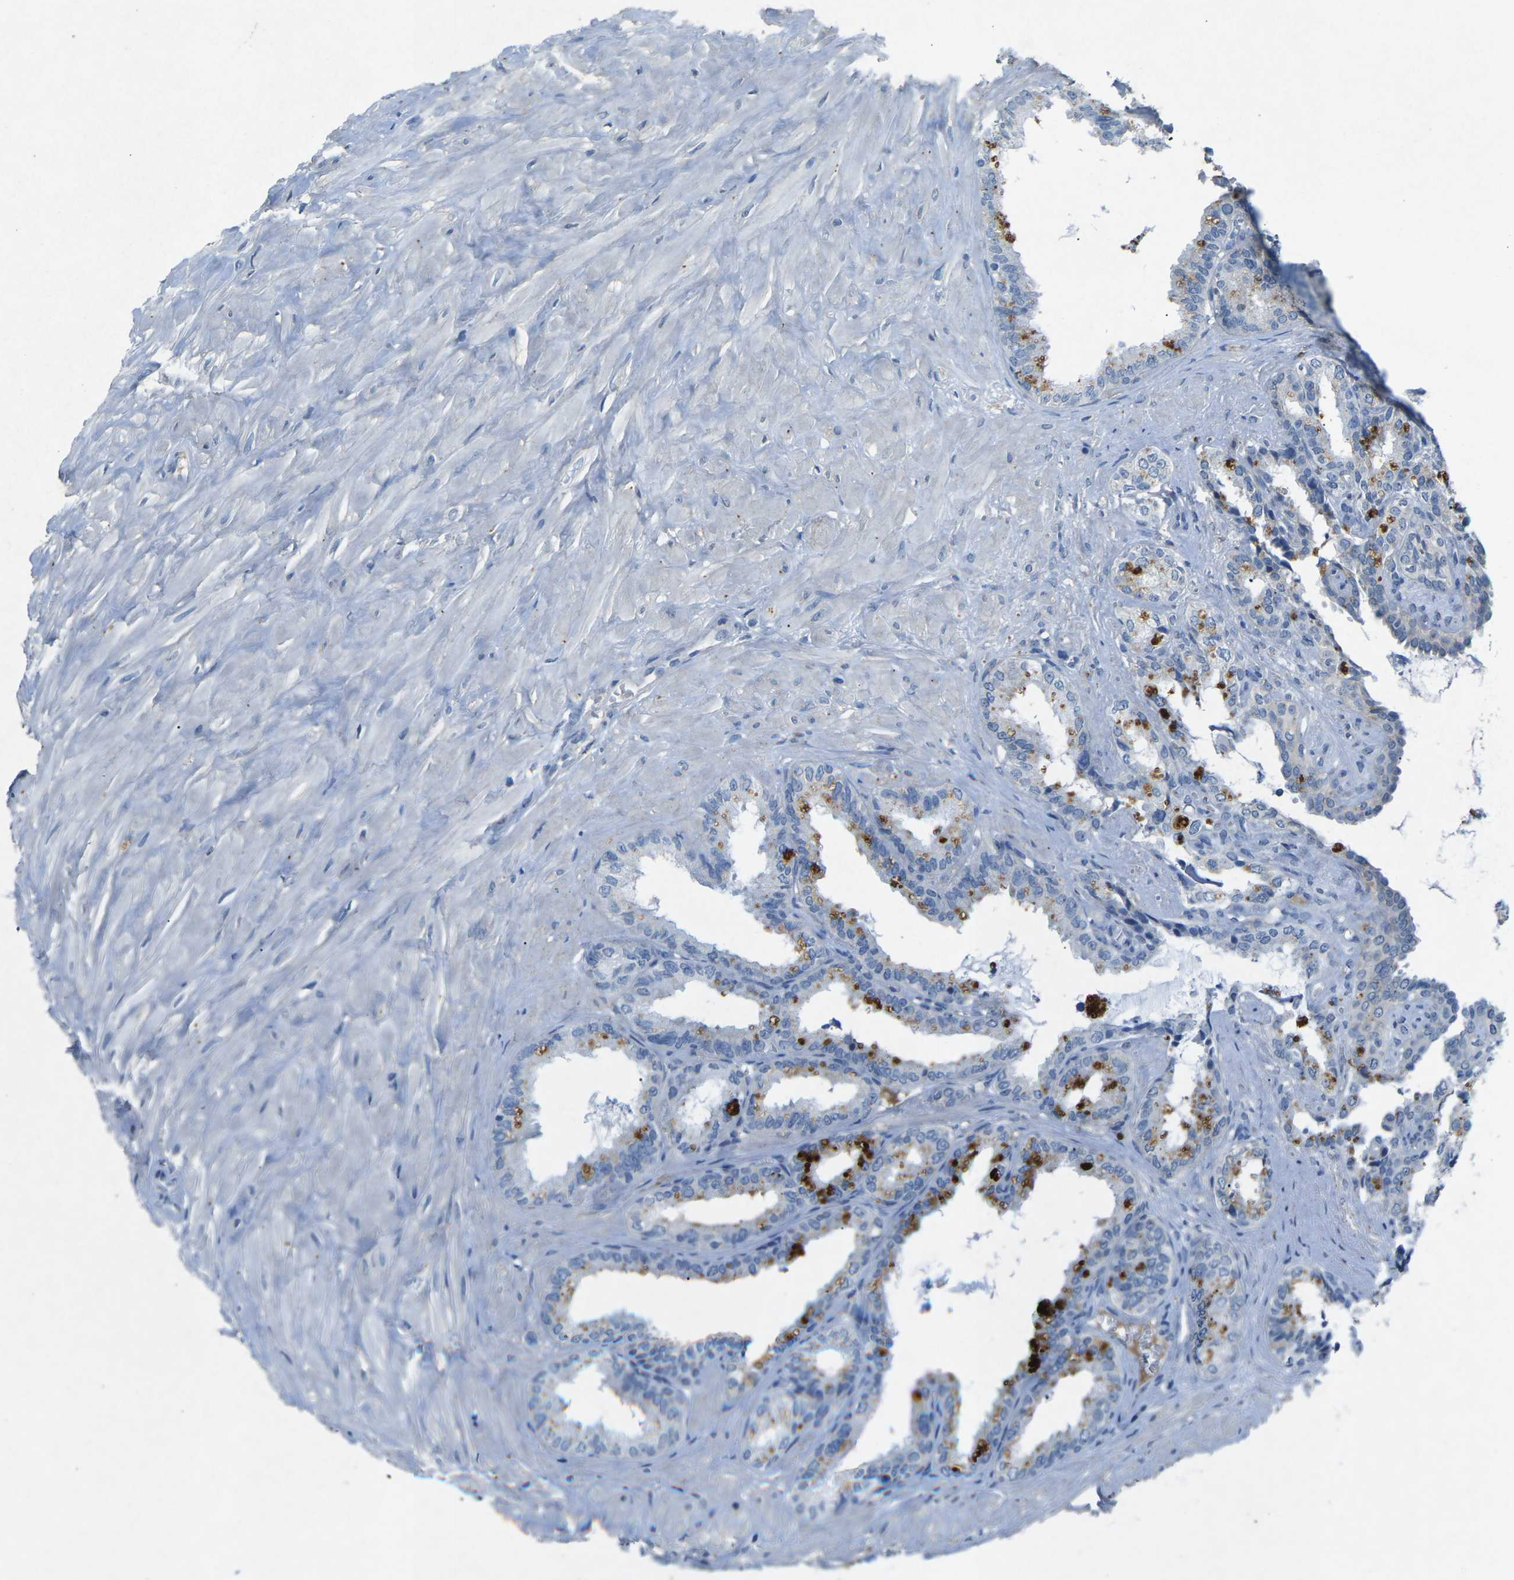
{"staining": {"intensity": "strong", "quantity": "<25%", "location": "cytoplasmic/membranous"}, "tissue": "seminal vesicle", "cell_type": "Glandular cells", "image_type": "normal", "snomed": [{"axis": "morphology", "description": "Normal tissue, NOS"}, {"axis": "topography", "description": "Seminal veicle"}], "caption": "A brown stain shows strong cytoplasmic/membranous staining of a protein in glandular cells of unremarkable seminal vesicle. (DAB IHC with brightfield microscopy, high magnification).", "gene": "PLG", "patient": {"sex": "male", "age": 64}}